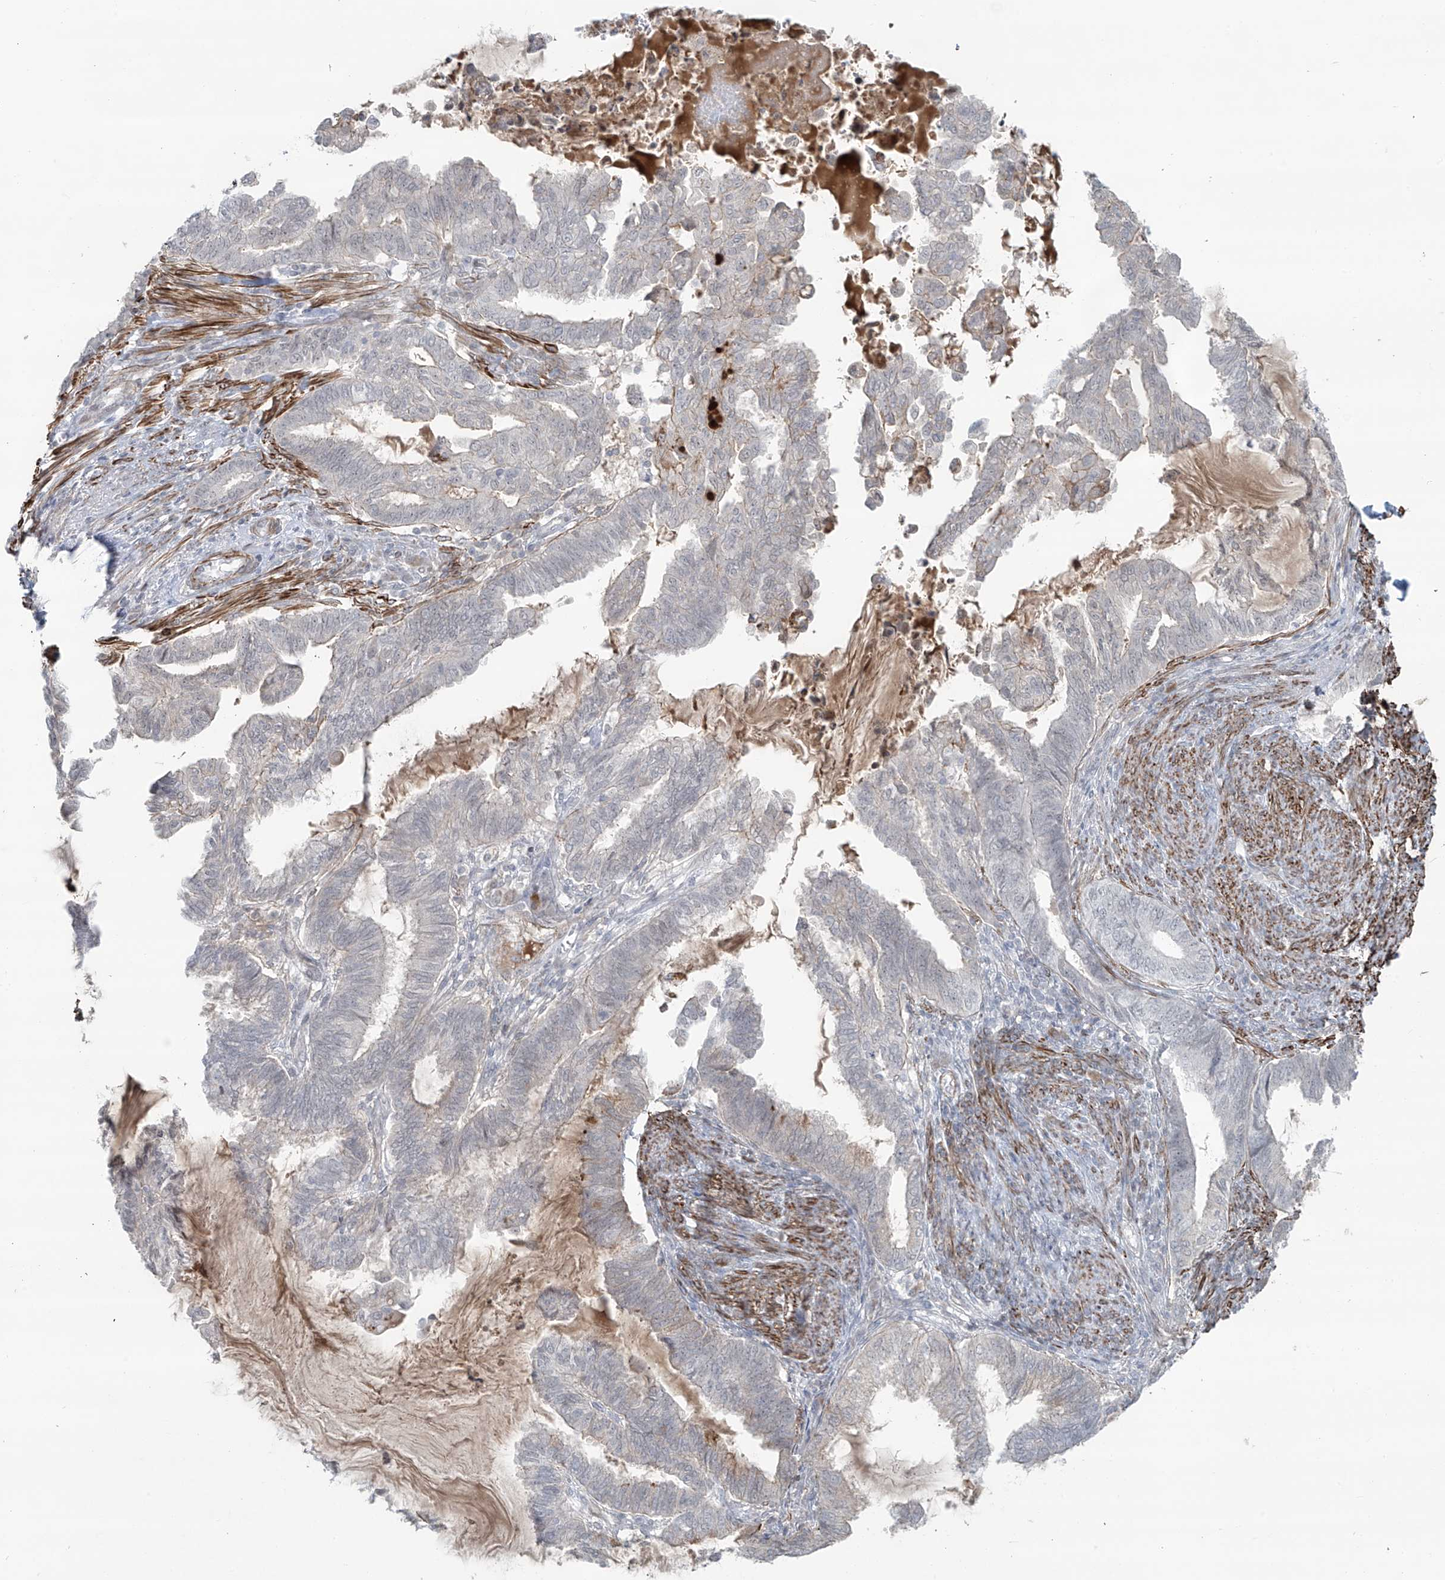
{"staining": {"intensity": "negative", "quantity": "none", "location": "none"}, "tissue": "endometrial cancer", "cell_type": "Tumor cells", "image_type": "cancer", "snomed": [{"axis": "morphology", "description": "Adenocarcinoma, NOS"}, {"axis": "topography", "description": "Endometrium"}], "caption": "Photomicrograph shows no significant protein expression in tumor cells of endometrial cancer (adenocarcinoma).", "gene": "RASGEF1A", "patient": {"sex": "female", "age": 86}}